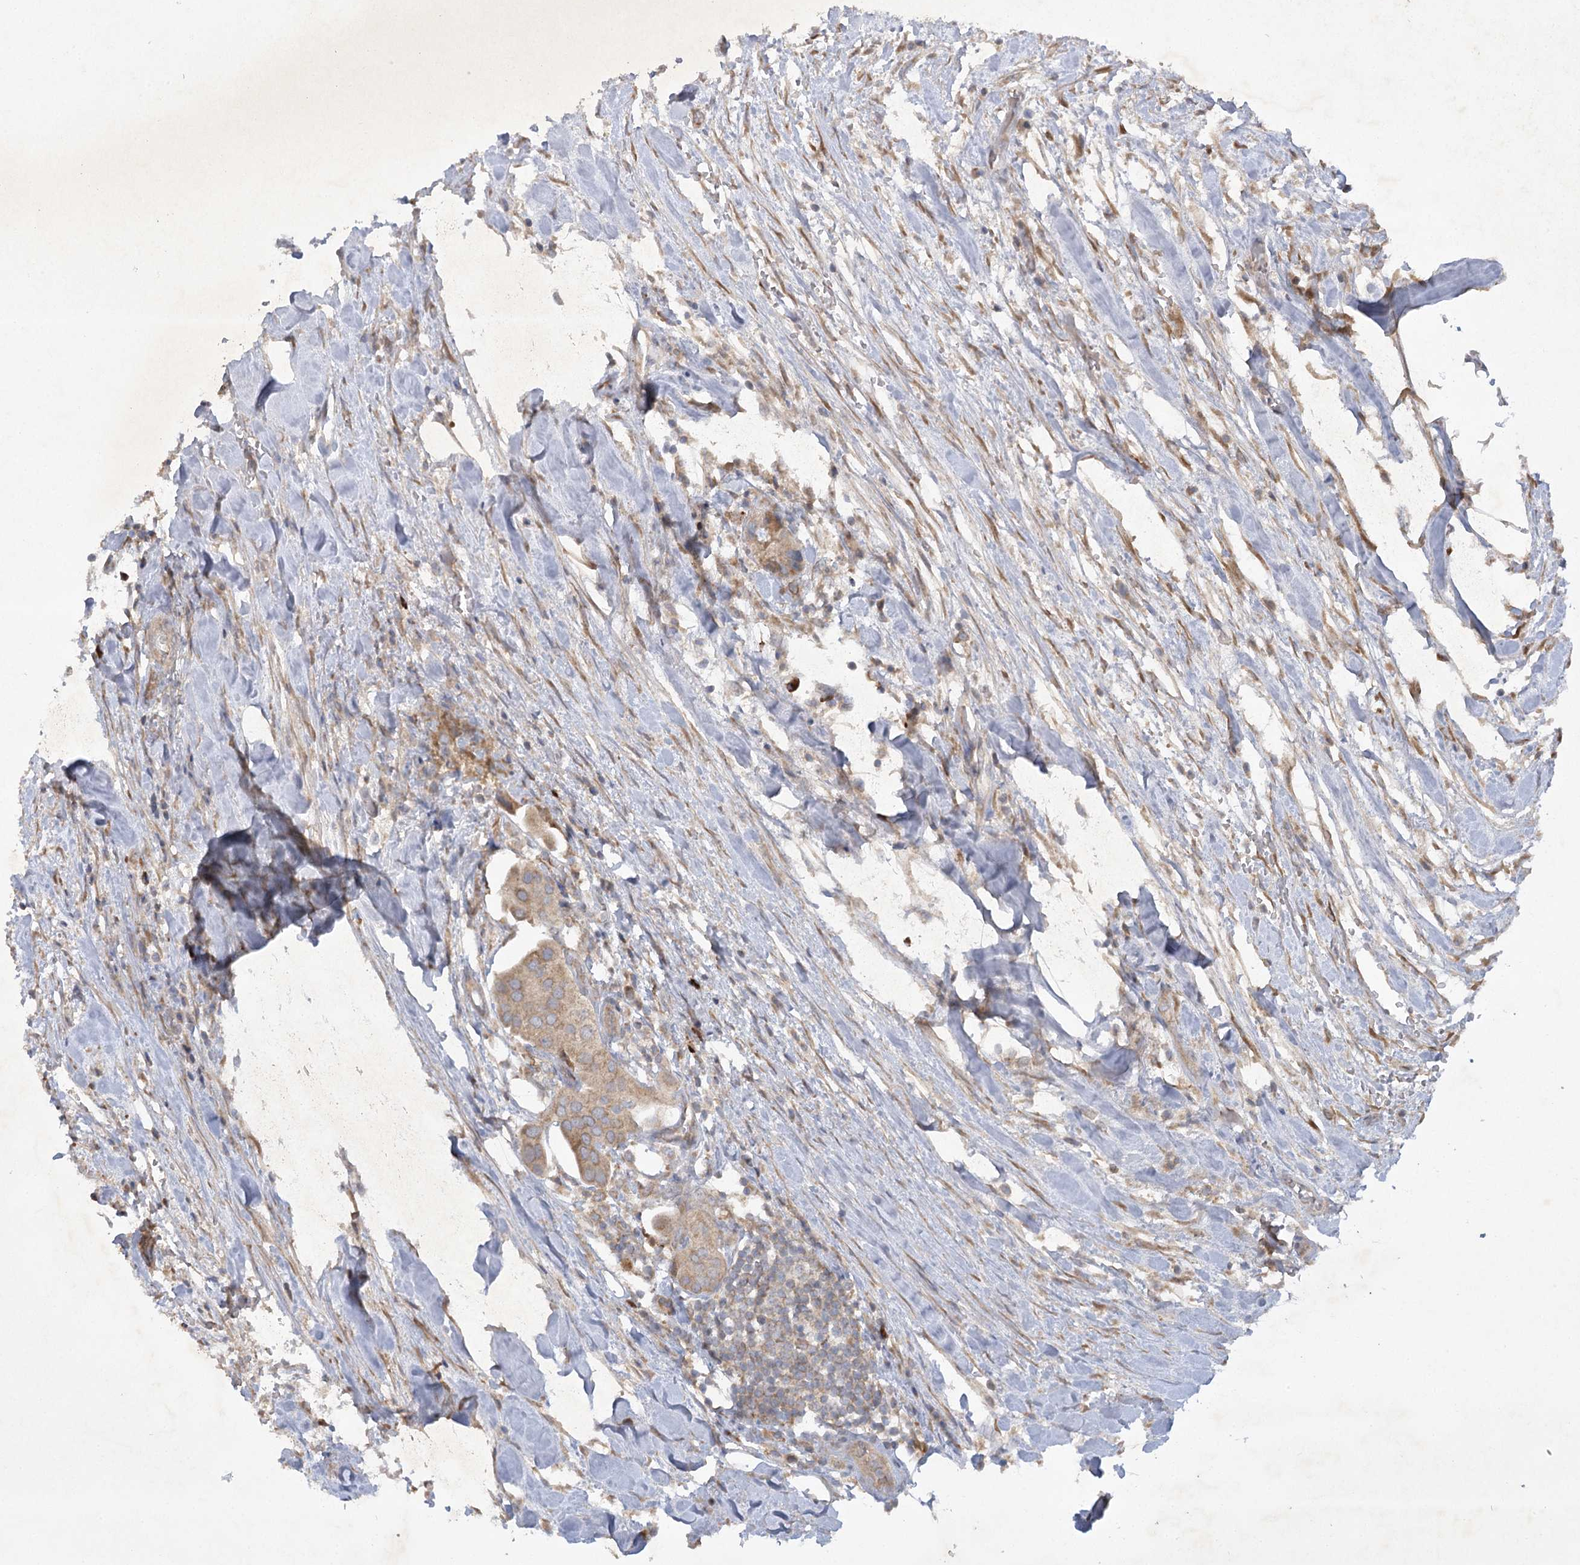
{"staining": {"intensity": "weak", "quantity": ">75%", "location": "cytoplasmic/membranous"}, "tissue": "urothelial cancer", "cell_type": "Tumor cells", "image_type": "cancer", "snomed": [{"axis": "morphology", "description": "Urothelial carcinoma, High grade"}, {"axis": "topography", "description": "Urinary bladder"}], "caption": "There is low levels of weak cytoplasmic/membranous staining in tumor cells of urothelial cancer, as demonstrated by immunohistochemical staining (brown color).", "gene": "TRAF3IP1", "patient": {"sex": "male", "age": 64}}